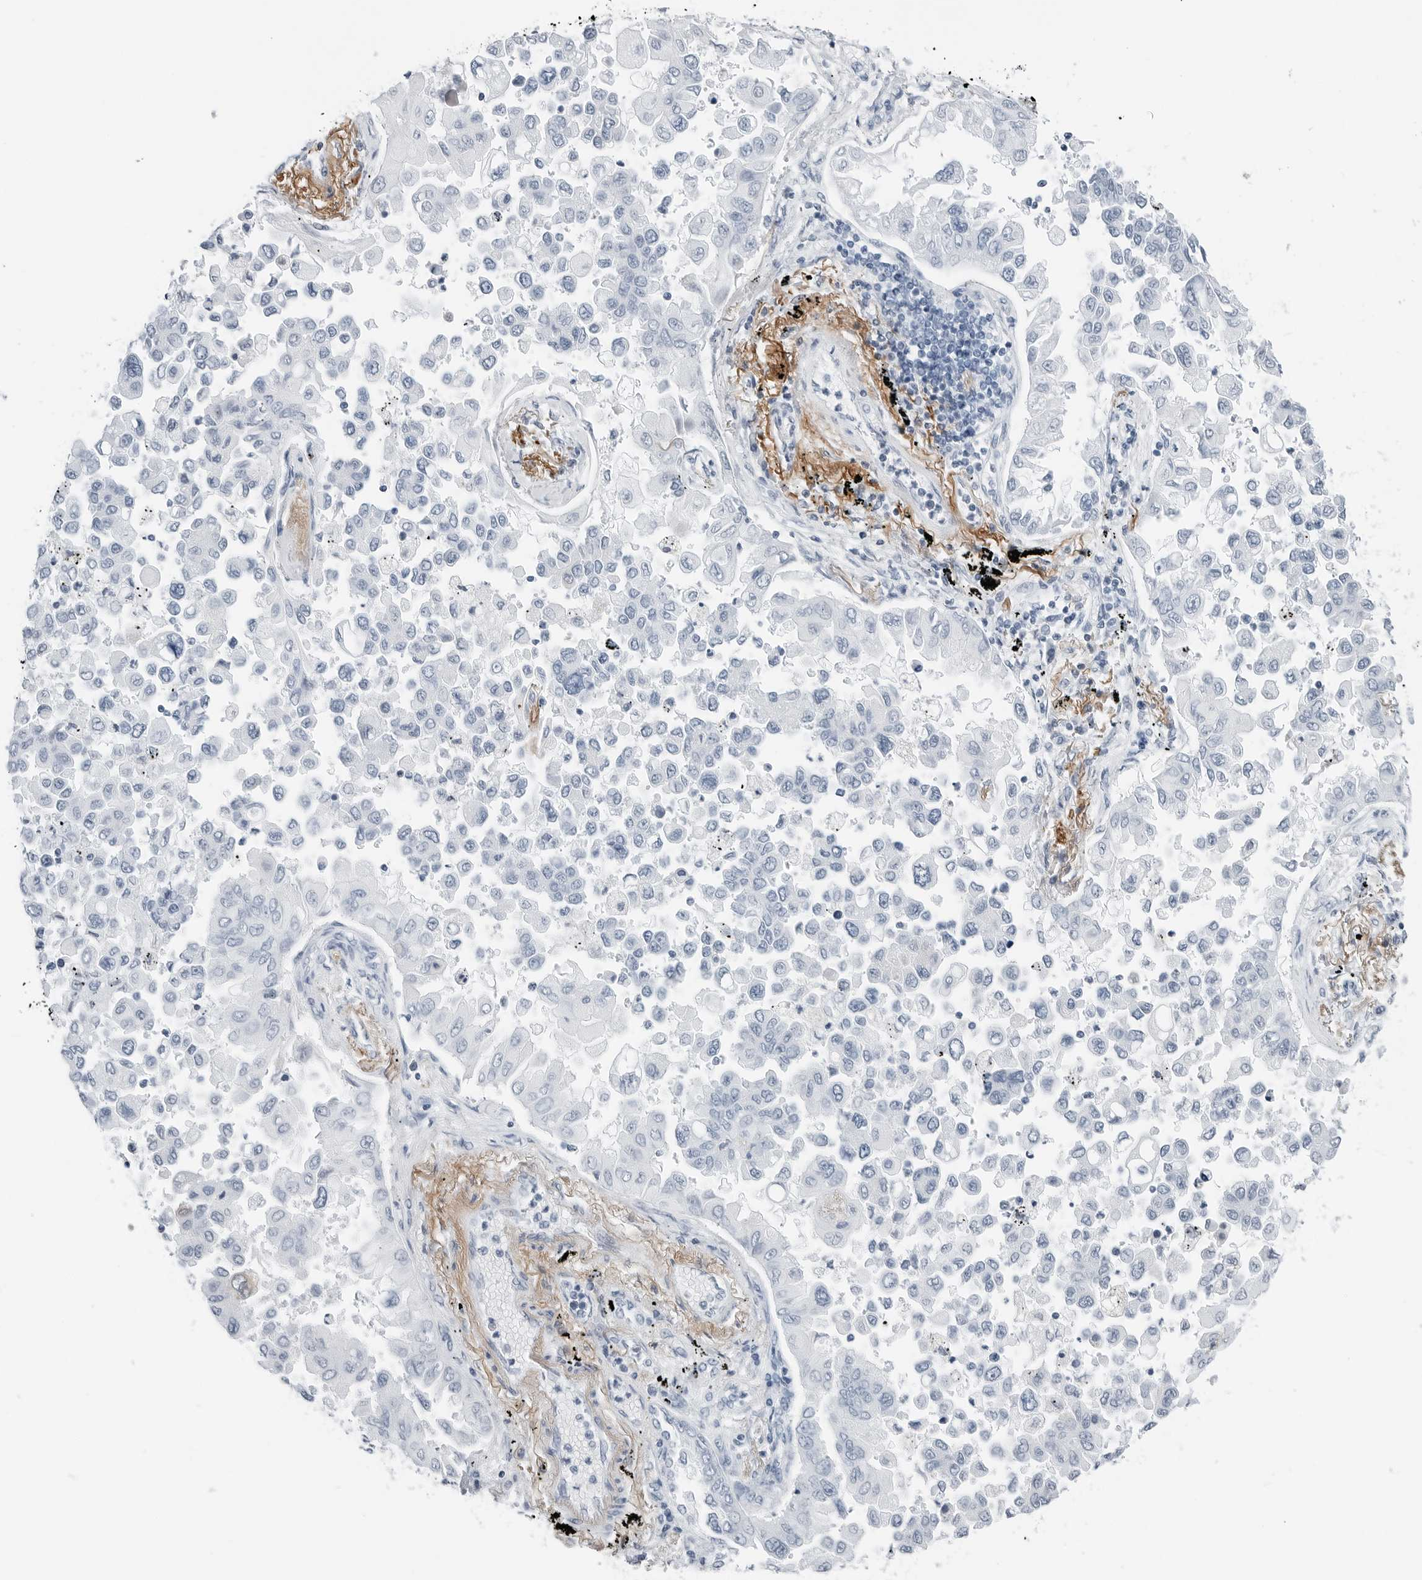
{"staining": {"intensity": "negative", "quantity": "none", "location": "none"}, "tissue": "lung cancer", "cell_type": "Tumor cells", "image_type": "cancer", "snomed": [{"axis": "morphology", "description": "Adenocarcinoma, NOS"}, {"axis": "topography", "description": "Lung"}], "caption": "Tumor cells show no significant protein positivity in lung cancer (adenocarcinoma).", "gene": "SLPI", "patient": {"sex": "female", "age": 67}}